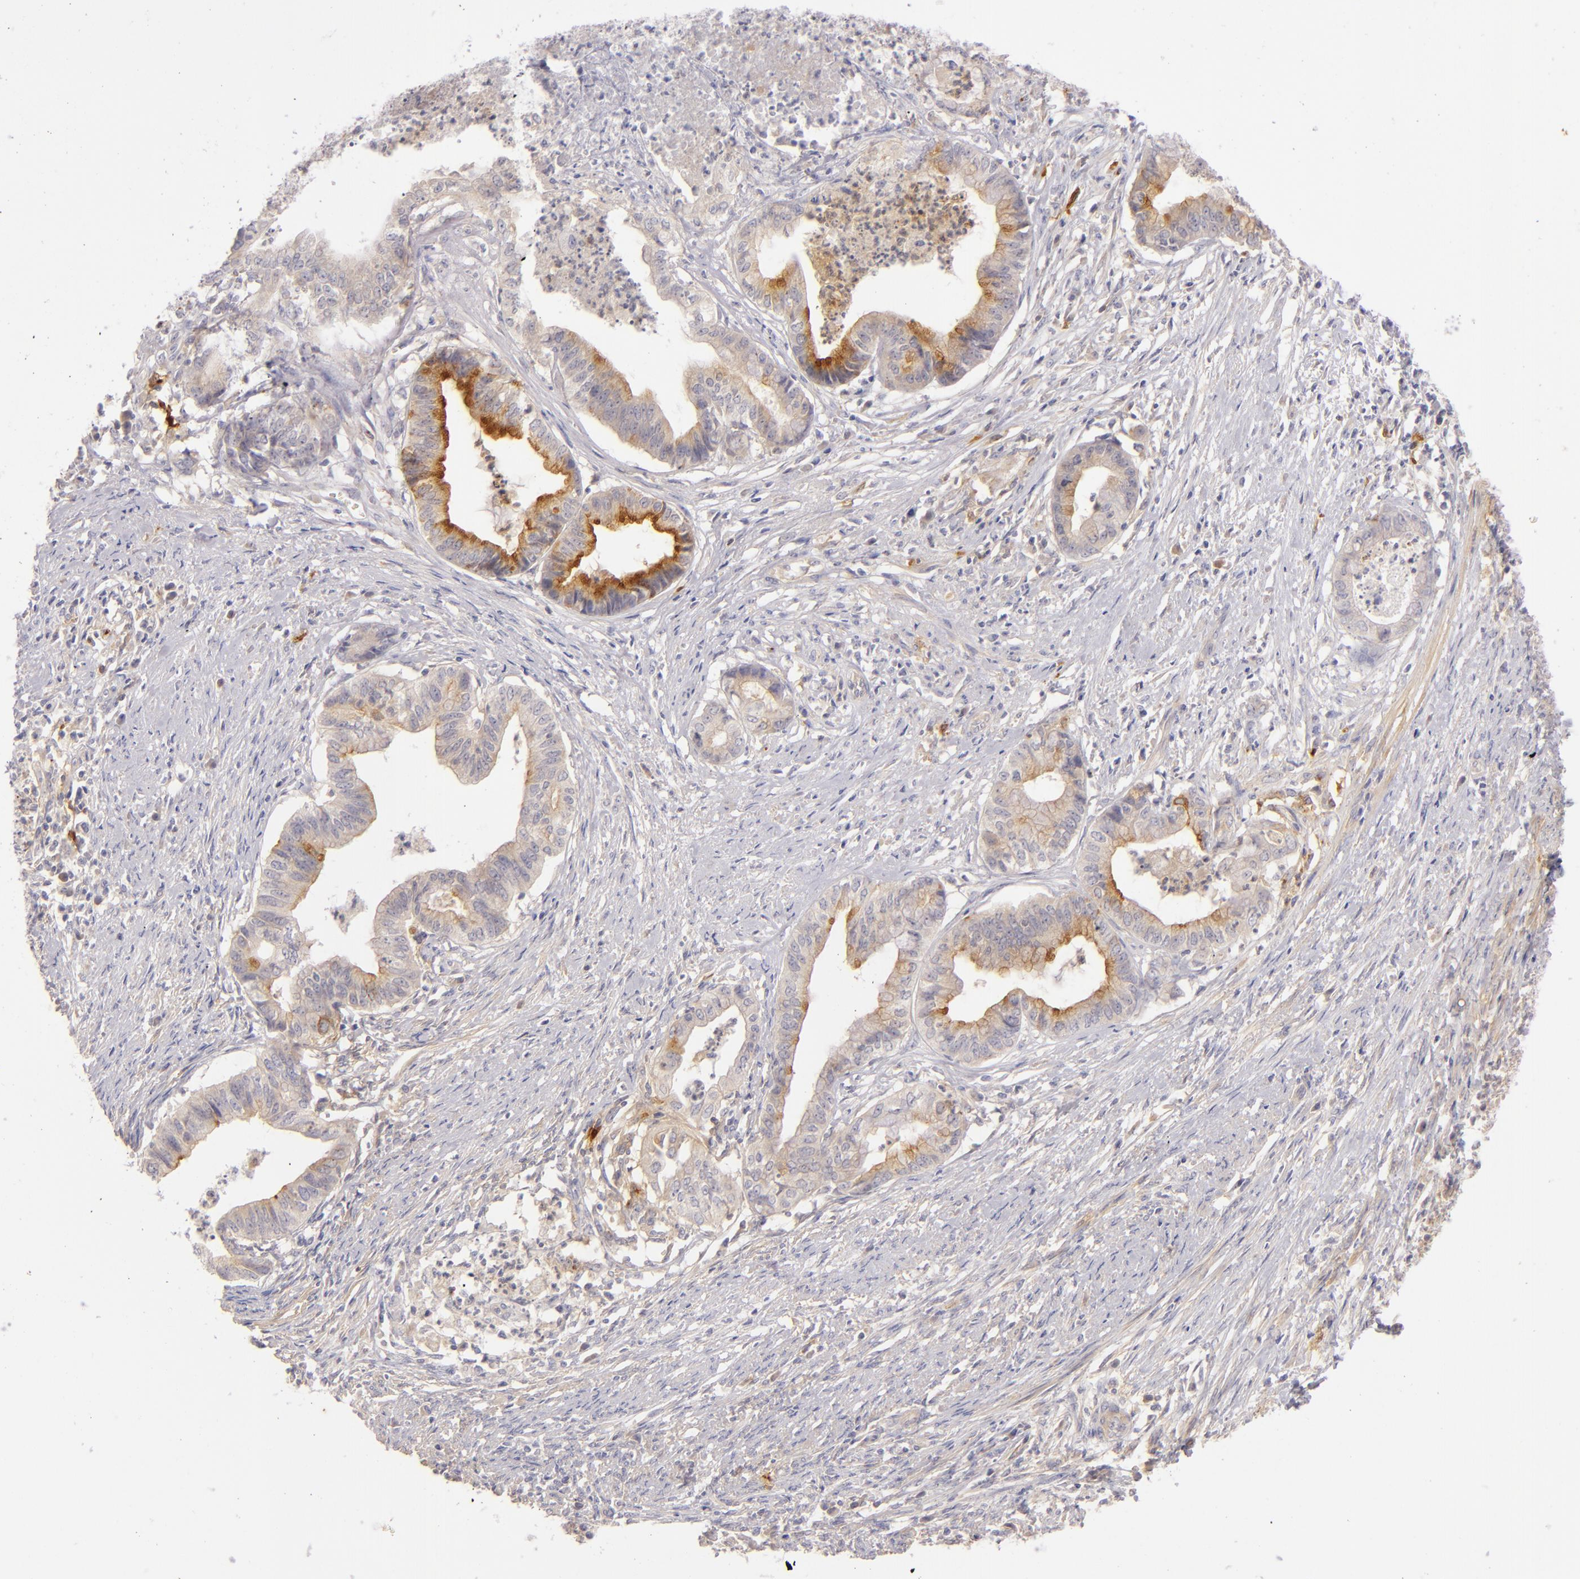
{"staining": {"intensity": "moderate", "quantity": "<25%", "location": "cytoplasmic/membranous"}, "tissue": "endometrial cancer", "cell_type": "Tumor cells", "image_type": "cancer", "snomed": [{"axis": "morphology", "description": "Necrosis, NOS"}, {"axis": "morphology", "description": "Adenocarcinoma, NOS"}, {"axis": "topography", "description": "Endometrium"}], "caption": "Protein staining of adenocarcinoma (endometrial) tissue displays moderate cytoplasmic/membranous staining in approximately <25% of tumor cells. (IHC, brightfield microscopy, high magnification).", "gene": "CD83", "patient": {"sex": "female", "age": 79}}